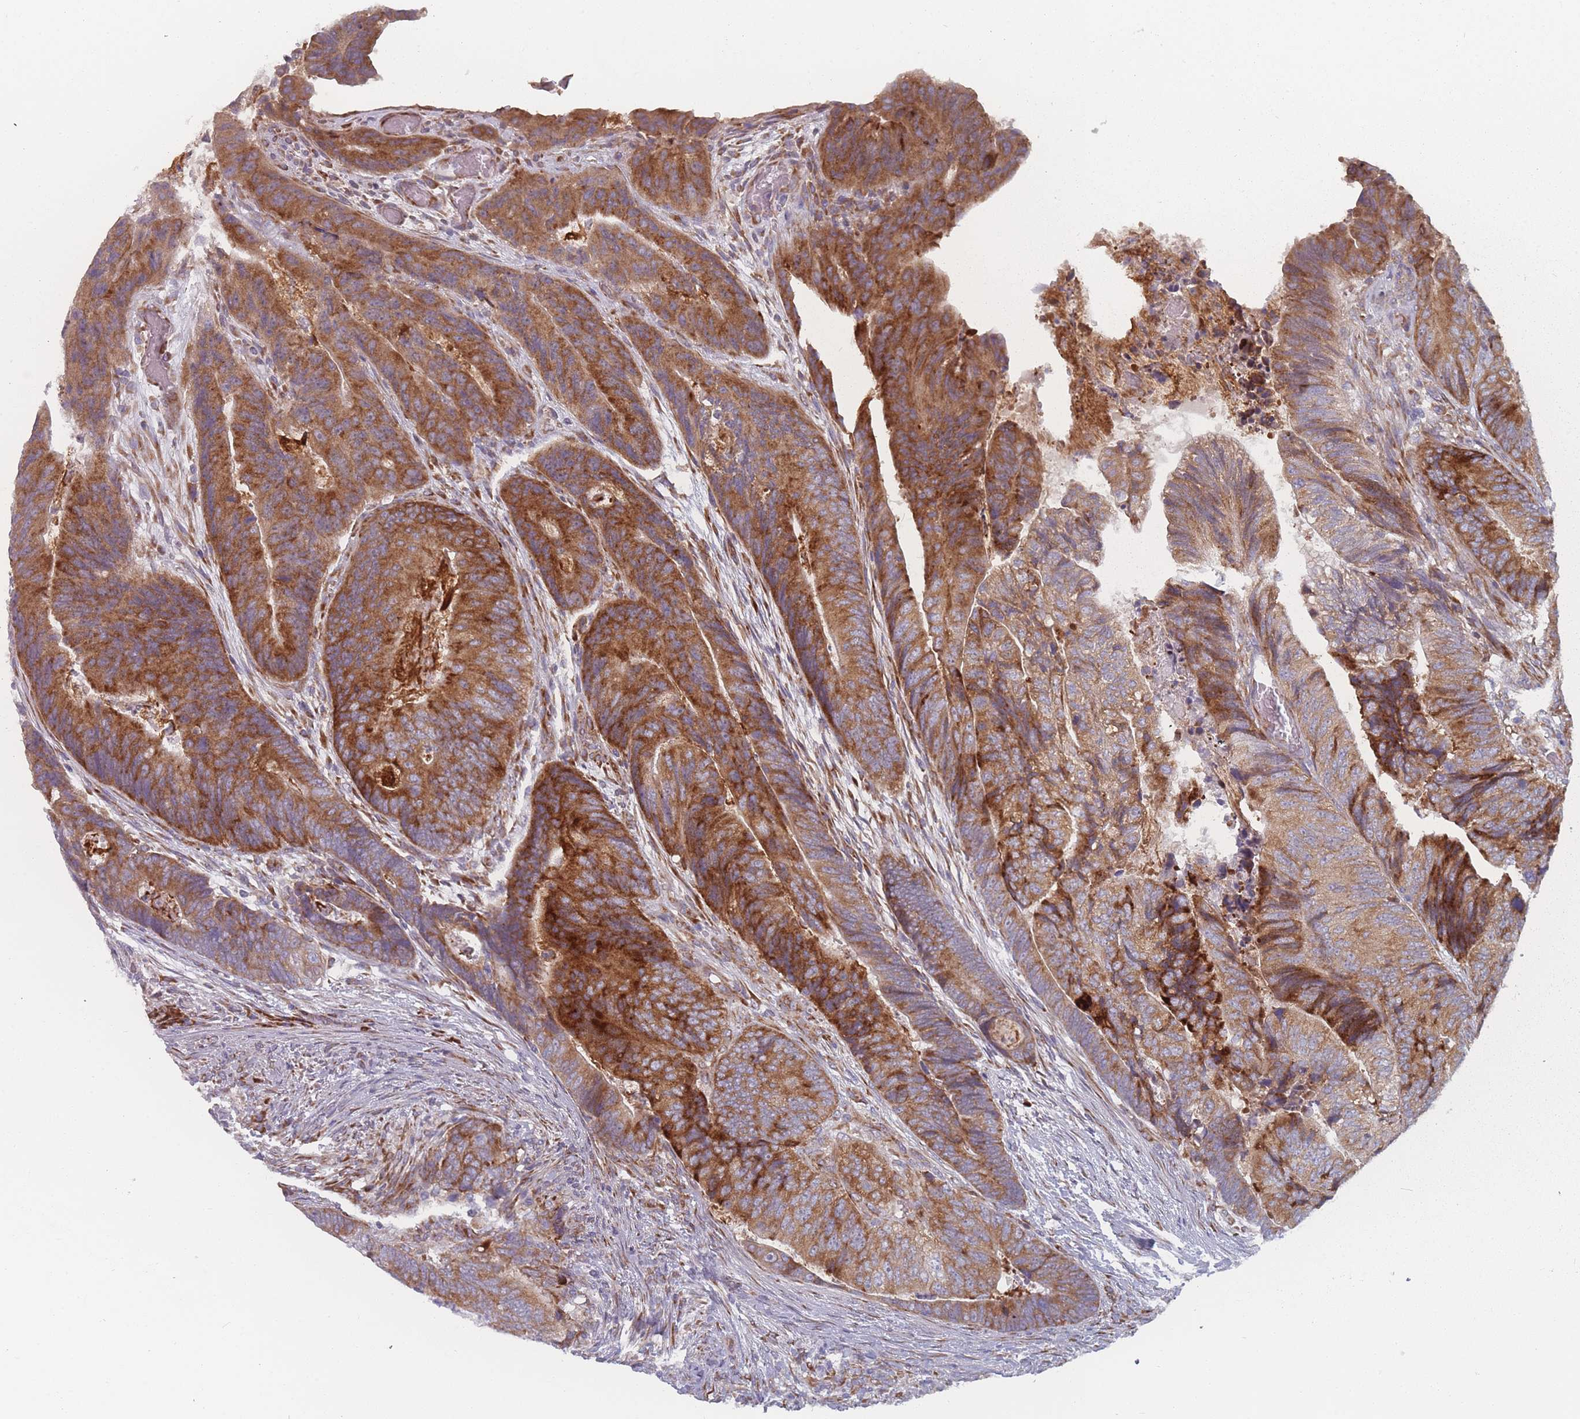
{"staining": {"intensity": "strong", "quantity": ">75%", "location": "cytoplasmic/membranous"}, "tissue": "colorectal cancer", "cell_type": "Tumor cells", "image_type": "cancer", "snomed": [{"axis": "morphology", "description": "Adenocarcinoma, NOS"}, {"axis": "topography", "description": "Colon"}], "caption": "An immunohistochemistry image of neoplastic tissue is shown. Protein staining in brown labels strong cytoplasmic/membranous positivity in adenocarcinoma (colorectal) within tumor cells. Nuclei are stained in blue.", "gene": "CACNG5", "patient": {"sex": "female", "age": 67}}